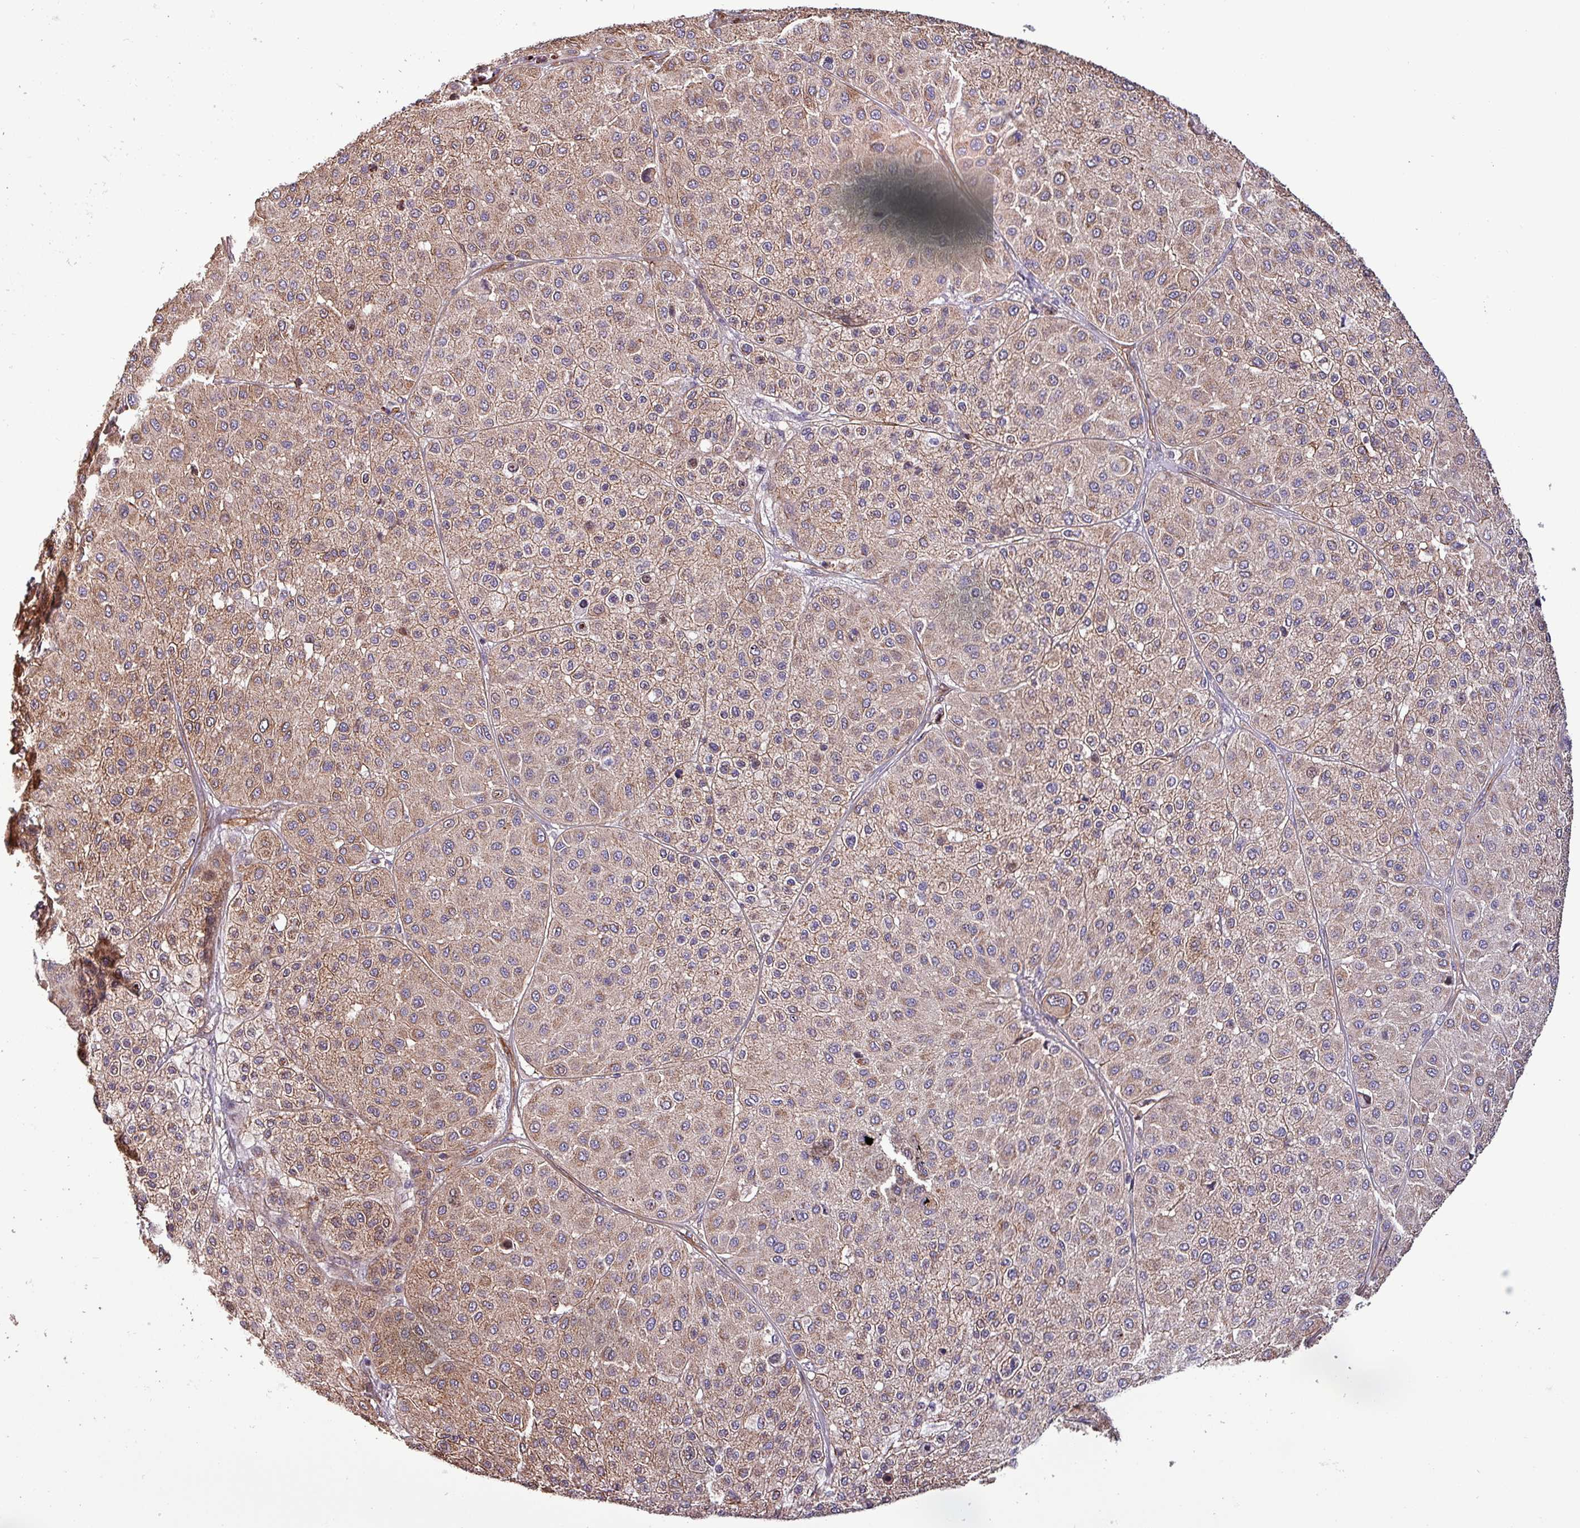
{"staining": {"intensity": "moderate", "quantity": "25%-75%", "location": "cytoplasmic/membranous"}, "tissue": "melanoma", "cell_type": "Tumor cells", "image_type": "cancer", "snomed": [{"axis": "morphology", "description": "Malignant melanoma, Metastatic site"}, {"axis": "topography", "description": "Smooth muscle"}], "caption": "Moderate cytoplasmic/membranous positivity is appreciated in approximately 25%-75% of tumor cells in melanoma.", "gene": "SCIN", "patient": {"sex": "male", "age": 41}}